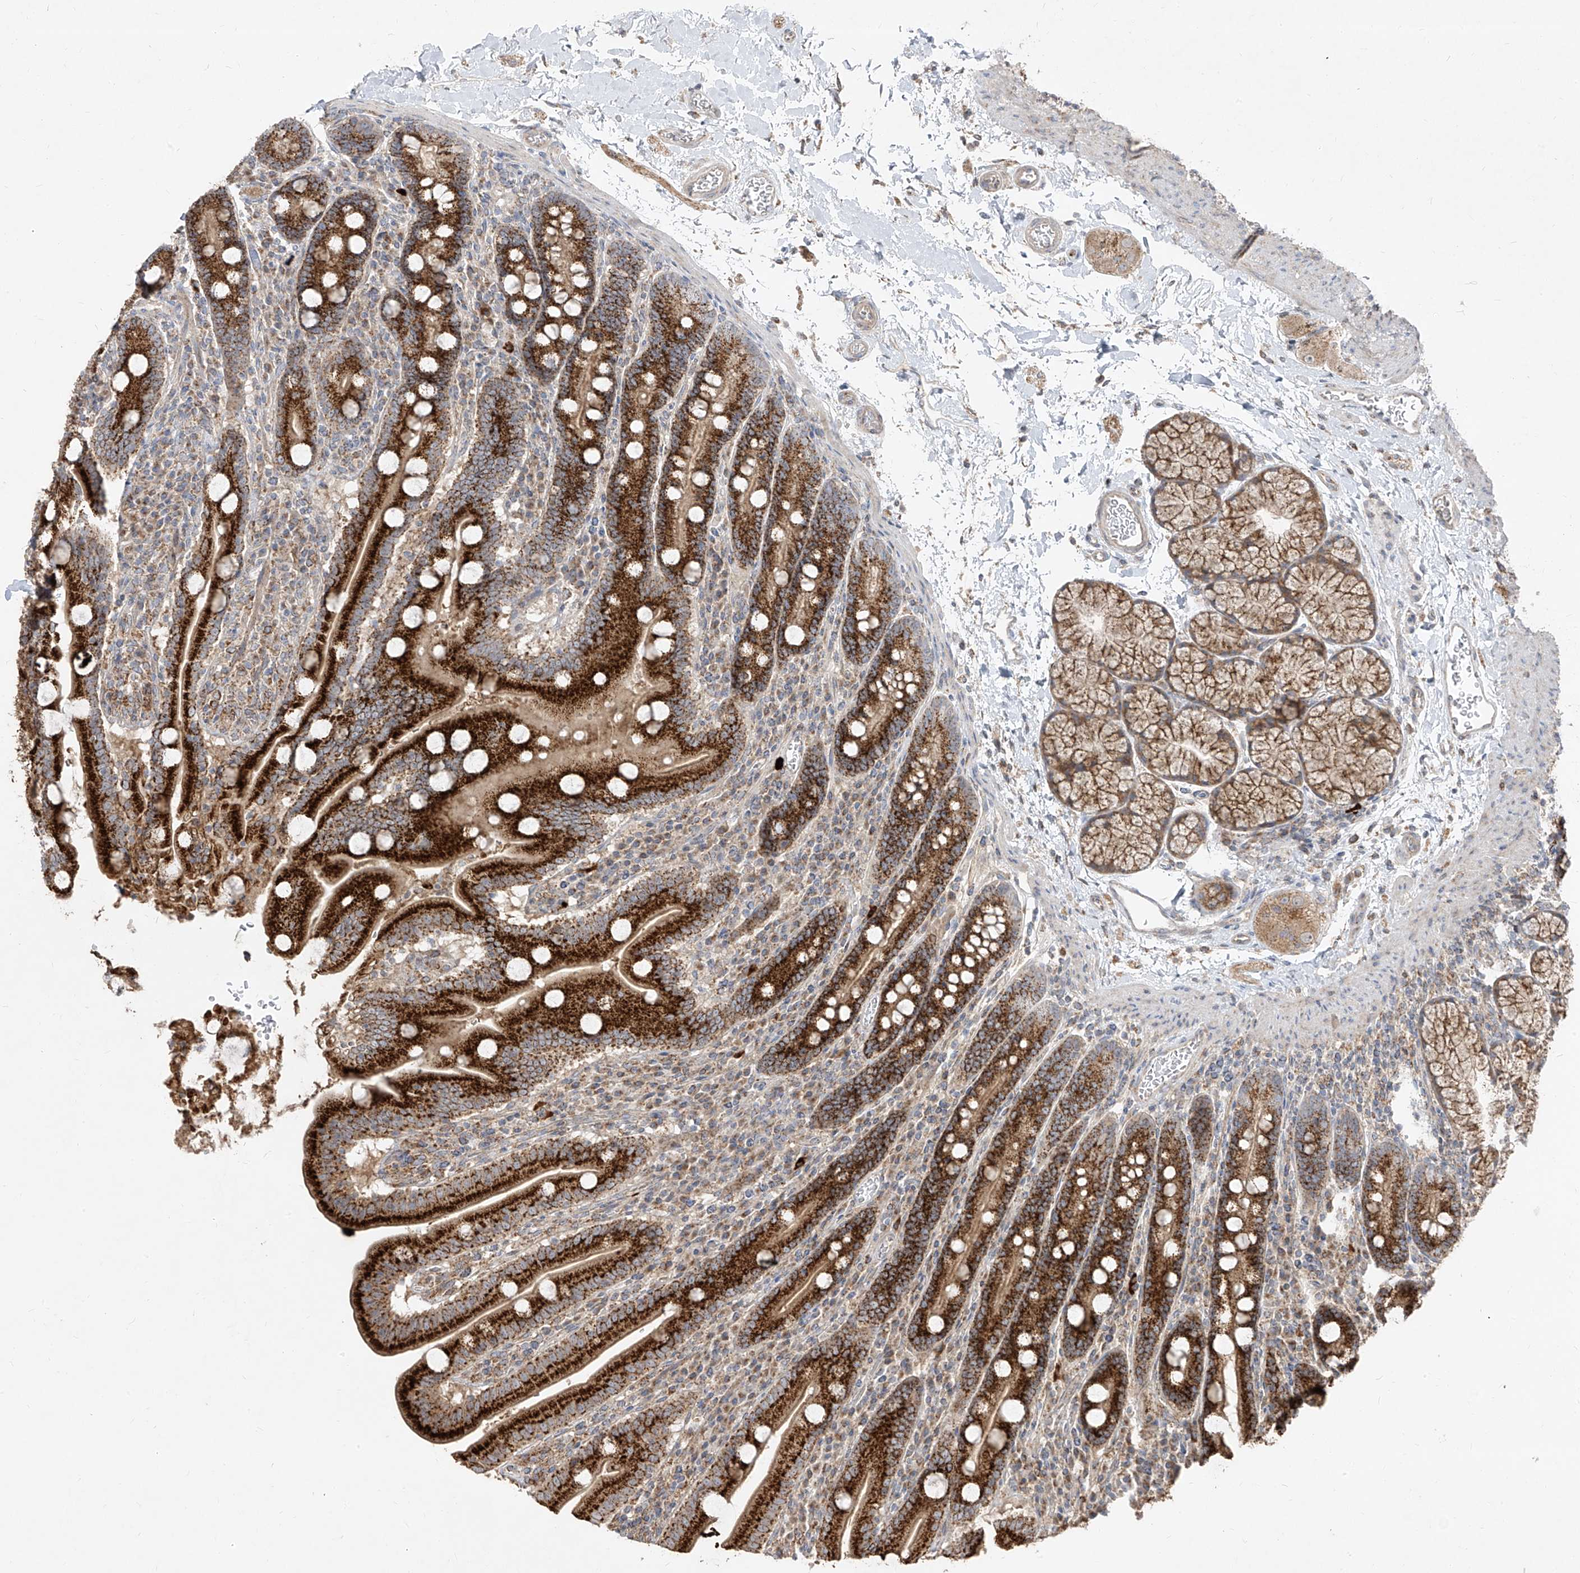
{"staining": {"intensity": "strong", "quantity": ">75%", "location": "cytoplasmic/membranous"}, "tissue": "duodenum", "cell_type": "Glandular cells", "image_type": "normal", "snomed": [{"axis": "morphology", "description": "Normal tissue, NOS"}, {"axis": "topography", "description": "Duodenum"}], "caption": "Protein staining demonstrates strong cytoplasmic/membranous expression in approximately >75% of glandular cells in benign duodenum.", "gene": "ABCD3", "patient": {"sex": "male", "age": 35}}